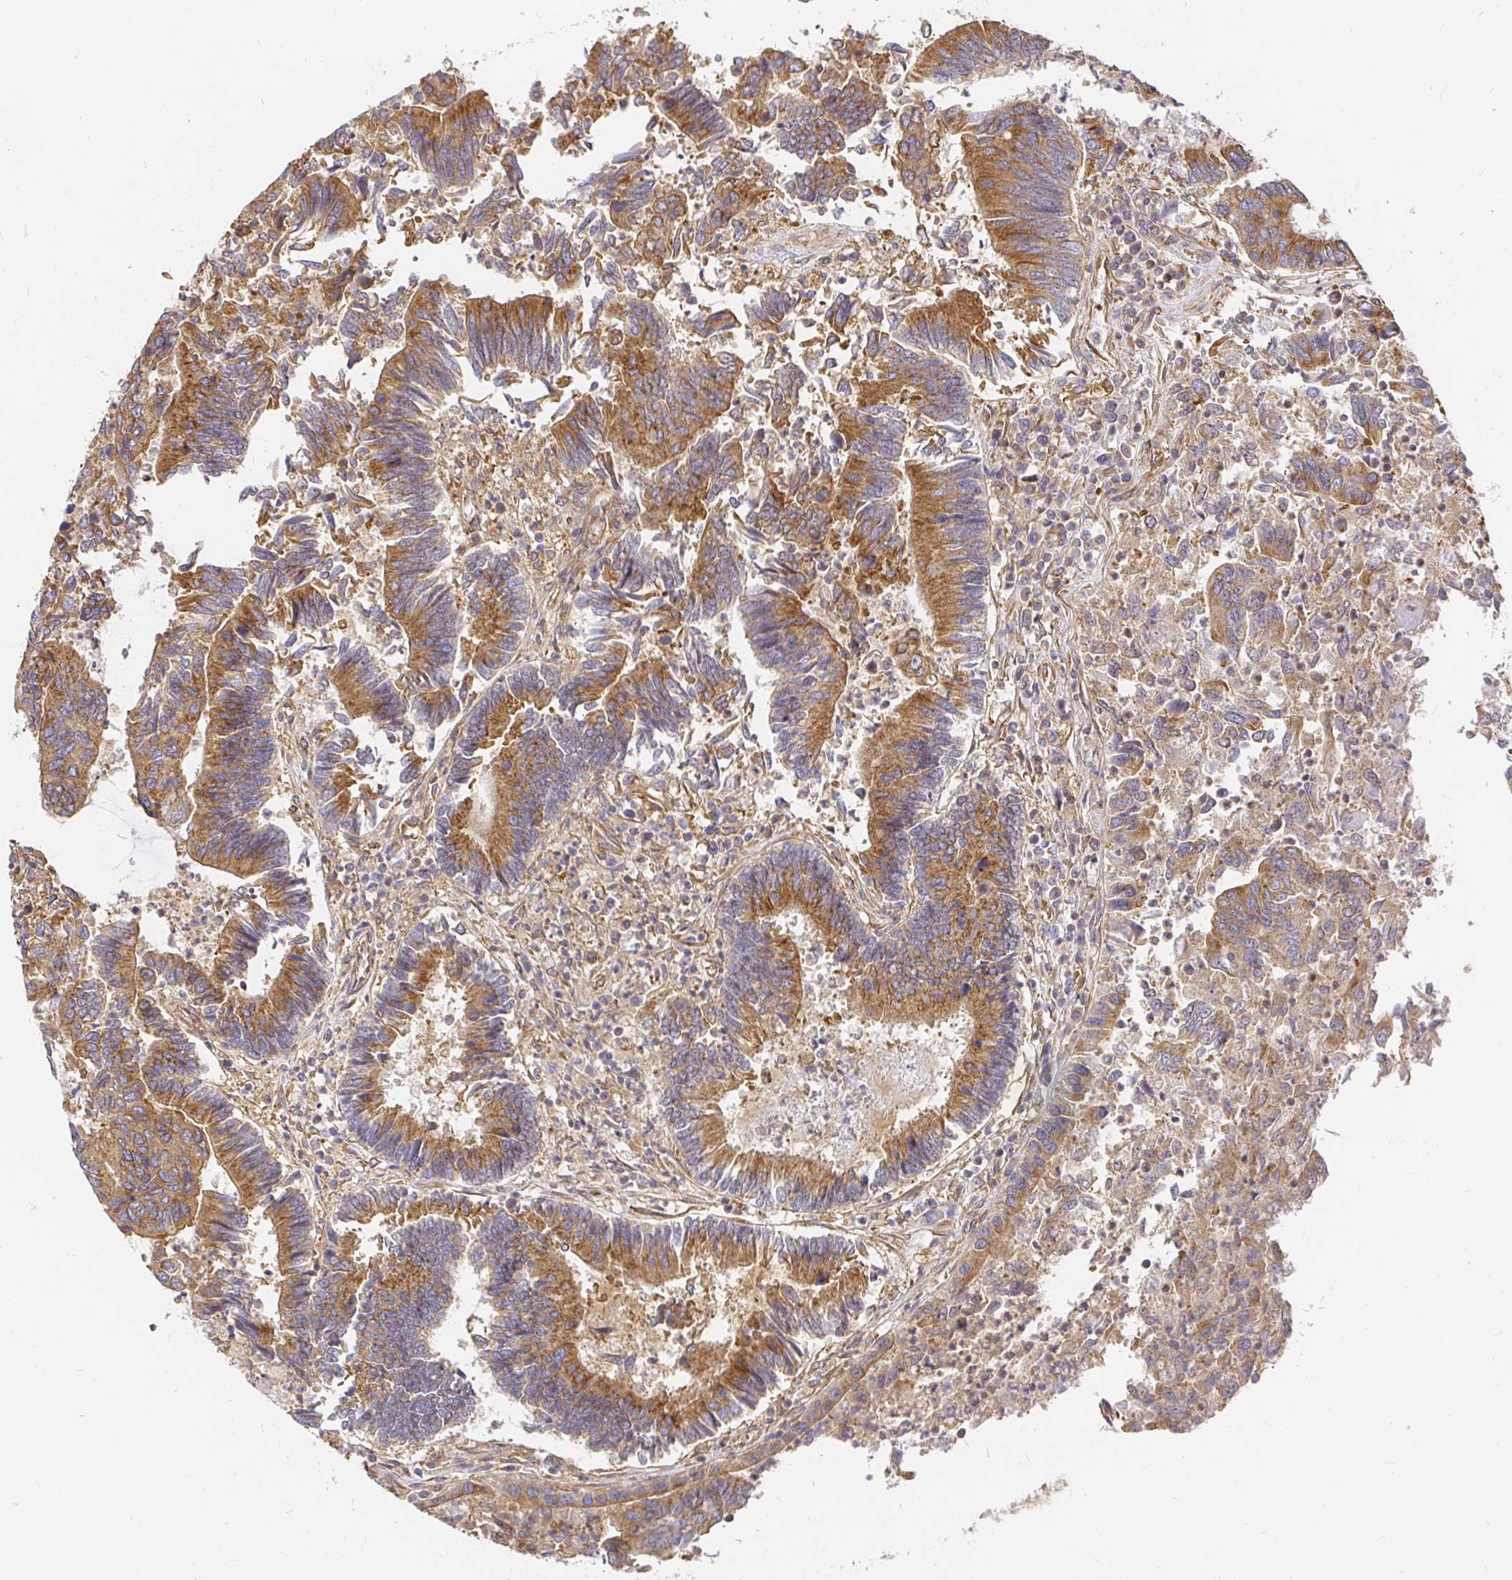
{"staining": {"intensity": "moderate", "quantity": ">75%", "location": "cytoplasmic/membranous"}, "tissue": "colorectal cancer", "cell_type": "Tumor cells", "image_type": "cancer", "snomed": [{"axis": "morphology", "description": "Adenocarcinoma, NOS"}, {"axis": "topography", "description": "Colon"}], "caption": "Immunohistochemical staining of adenocarcinoma (colorectal) shows moderate cytoplasmic/membranous protein positivity in approximately >75% of tumor cells.", "gene": "KIF5B", "patient": {"sex": "female", "age": 67}}